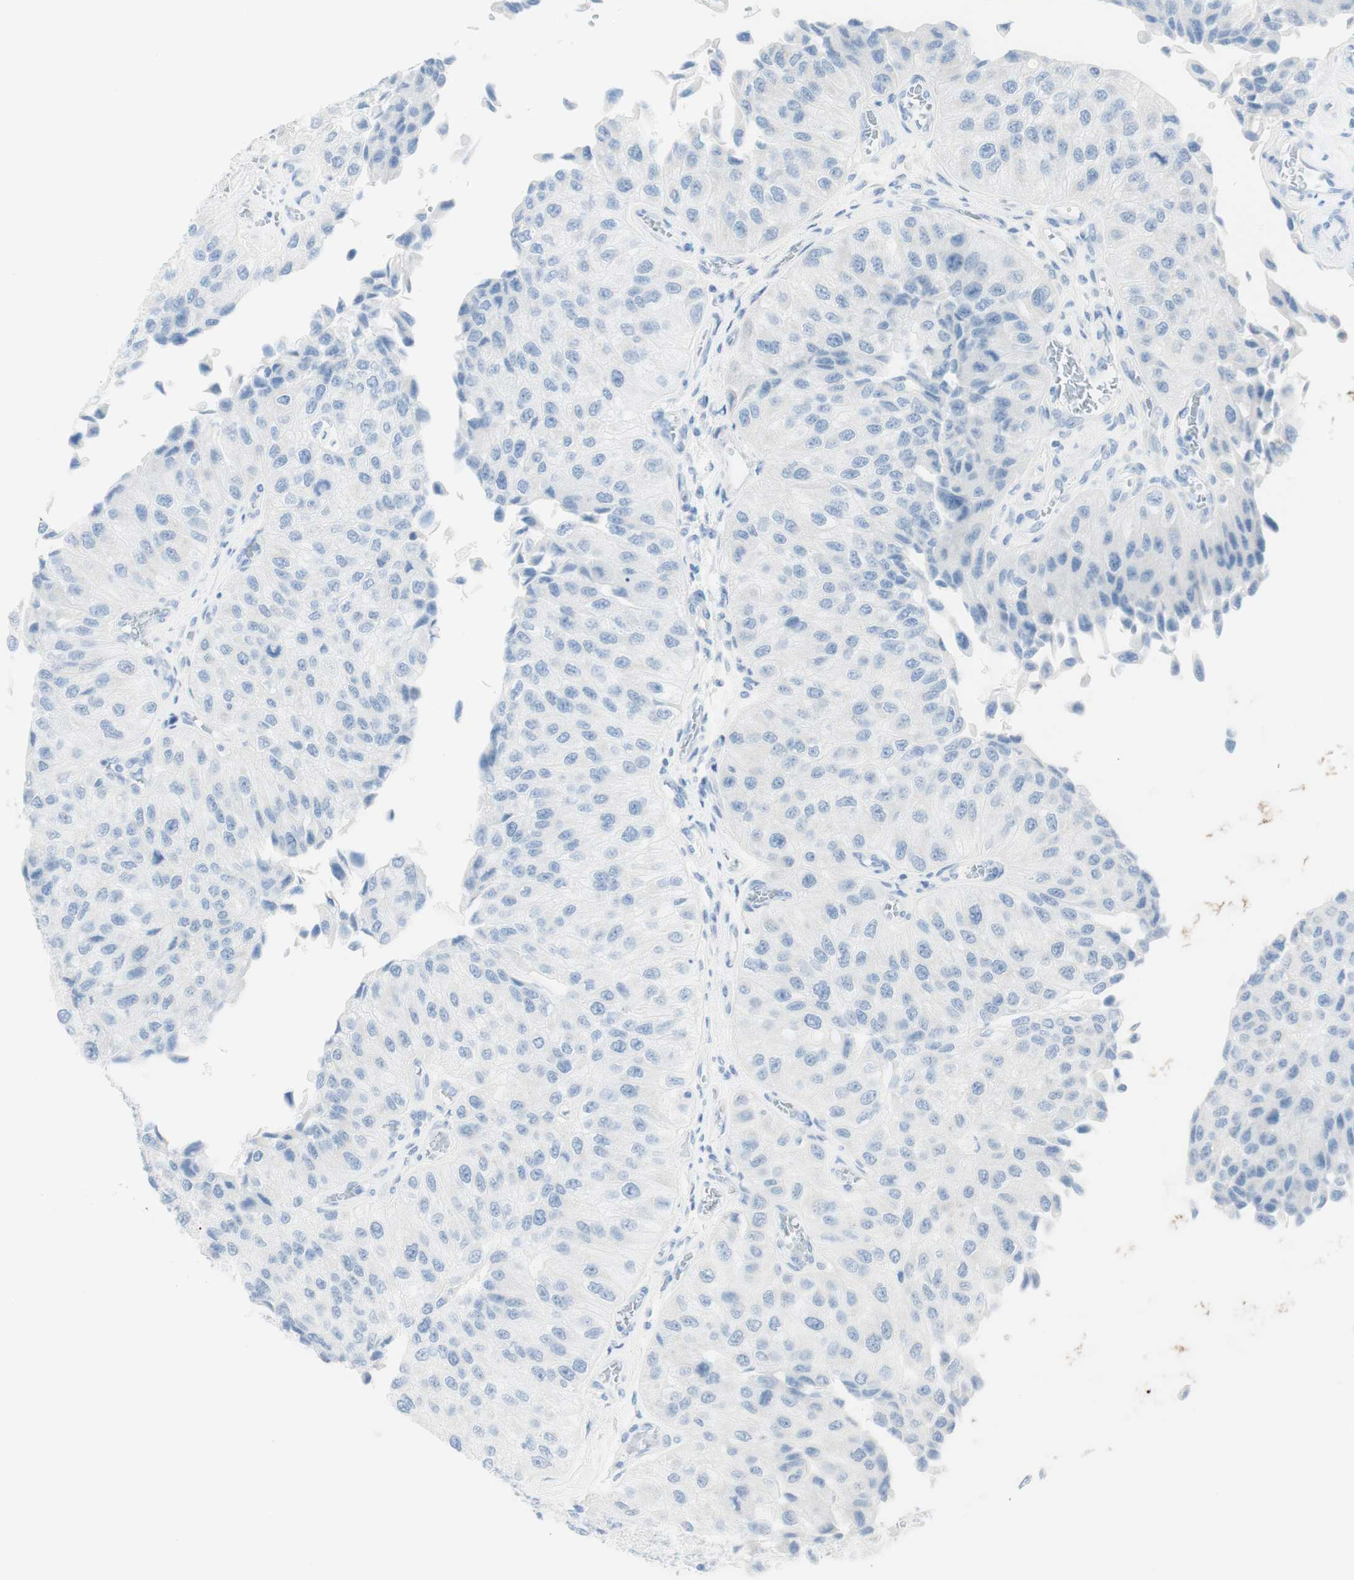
{"staining": {"intensity": "negative", "quantity": "none", "location": "none"}, "tissue": "urothelial cancer", "cell_type": "Tumor cells", "image_type": "cancer", "snomed": [{"axis": "morphology", "description": "Urothelial carcinoma, High grade"}, {"axis": "topography", "description": "Kidney"}, {"axis": "topography", "description": "Urinary bladder"}], "caption": "An image of urothelial carcinoma (high-grade) stained for a protein shows no brown staining in tumor cells.", "gene": "TPO", "patient": {"sex": "male", "age": 77}}